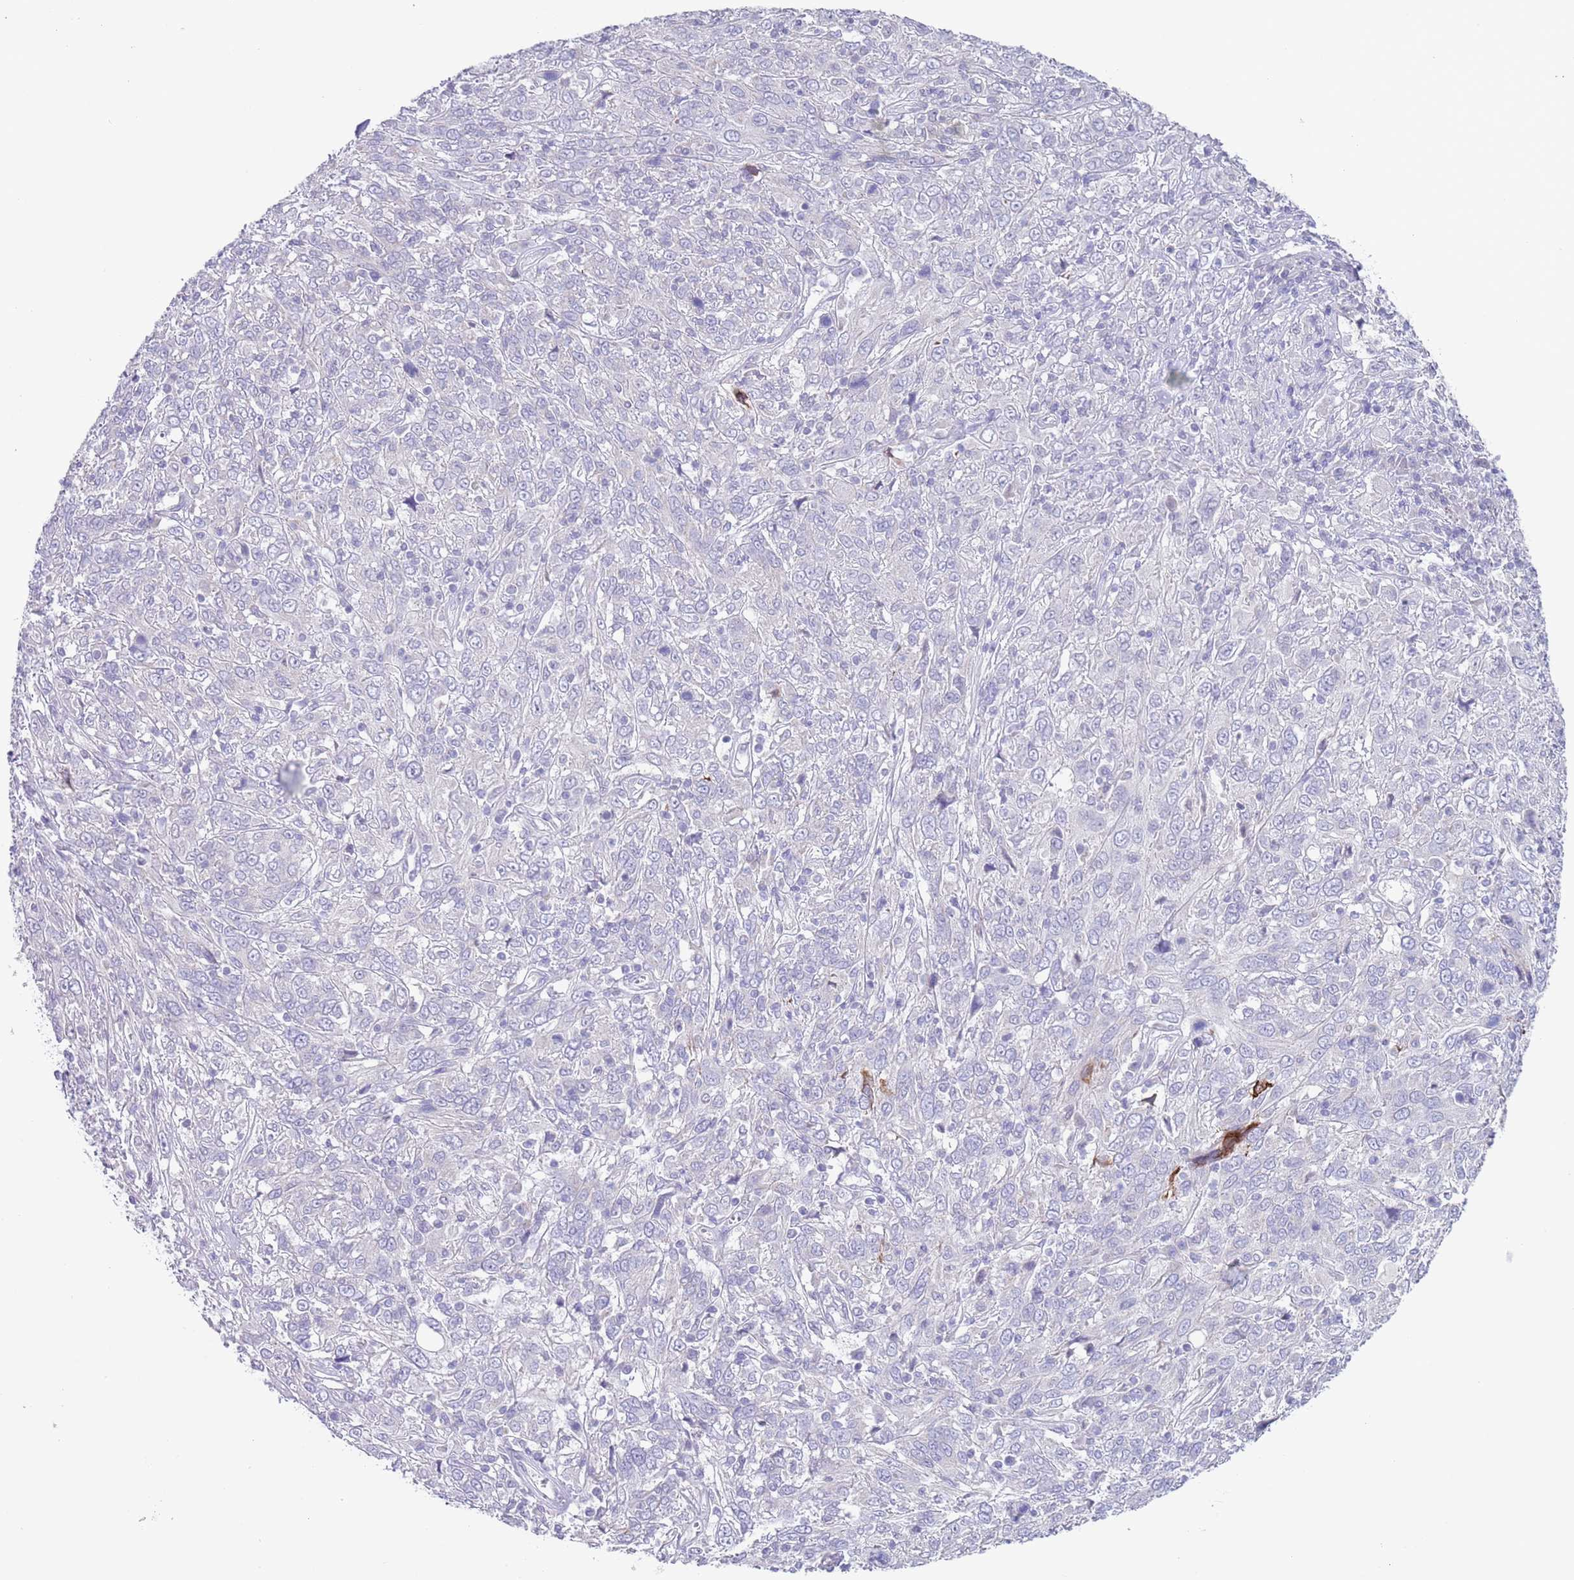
{"staining": {"intensity": "negative", "quantity": "none", "location": "none"}, "tissue": "cervical cancer", "cell_type": "Tumor cells", "image_type": "cancer", "snomed": [{"axis": "morphology", "description": "Squamous cell carcinoma, NOS"}, {"axis": "topography", "description": "Cervix"}], "caption": "This is an IHC image of human squamous cell carcinoma (cervical). There is no positivity in tumor cells.", "gene": "SPIRE2", "patient": {"sex": "female", "age": 46}}